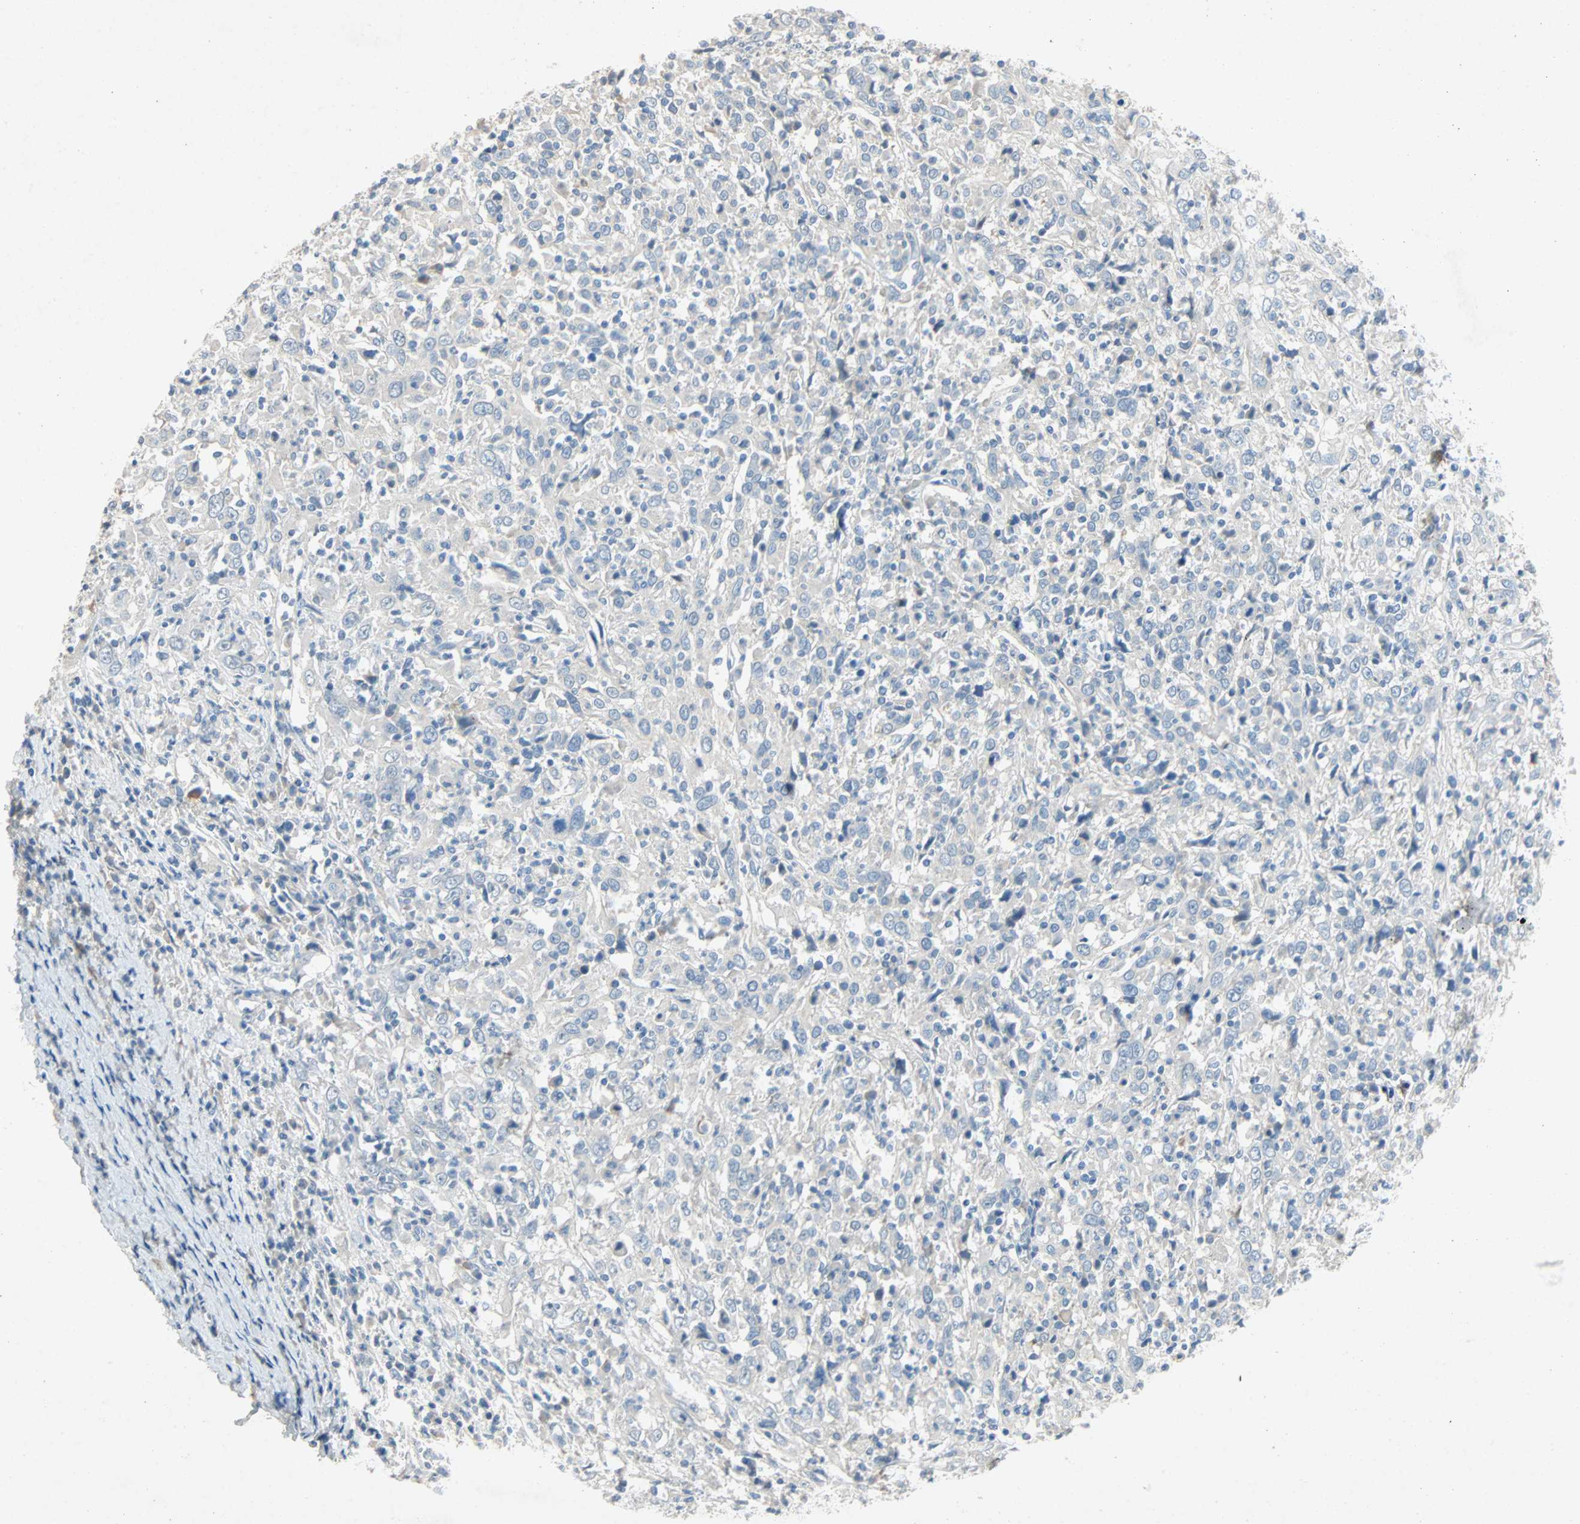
{"staining": {"intensity": "negative", "quantity": "none", "location": "none"}, "tissue": "cervical cancer", "cell_type": "Tumor cells", "image_type": "cancer", "snomed": [{"axis": "morphology", "description": "Squamous cell carcinoma, NOS"}, {"axis": "topography", "description": "Cervix"}], "caption": "Cervical cancer (squamous cell carcinoma) was stained to show a protein in brown. There is no significant positivity in tumor cells.", "gene": "PCDHB2", "patient": {"sex": "female", "age": 46}}